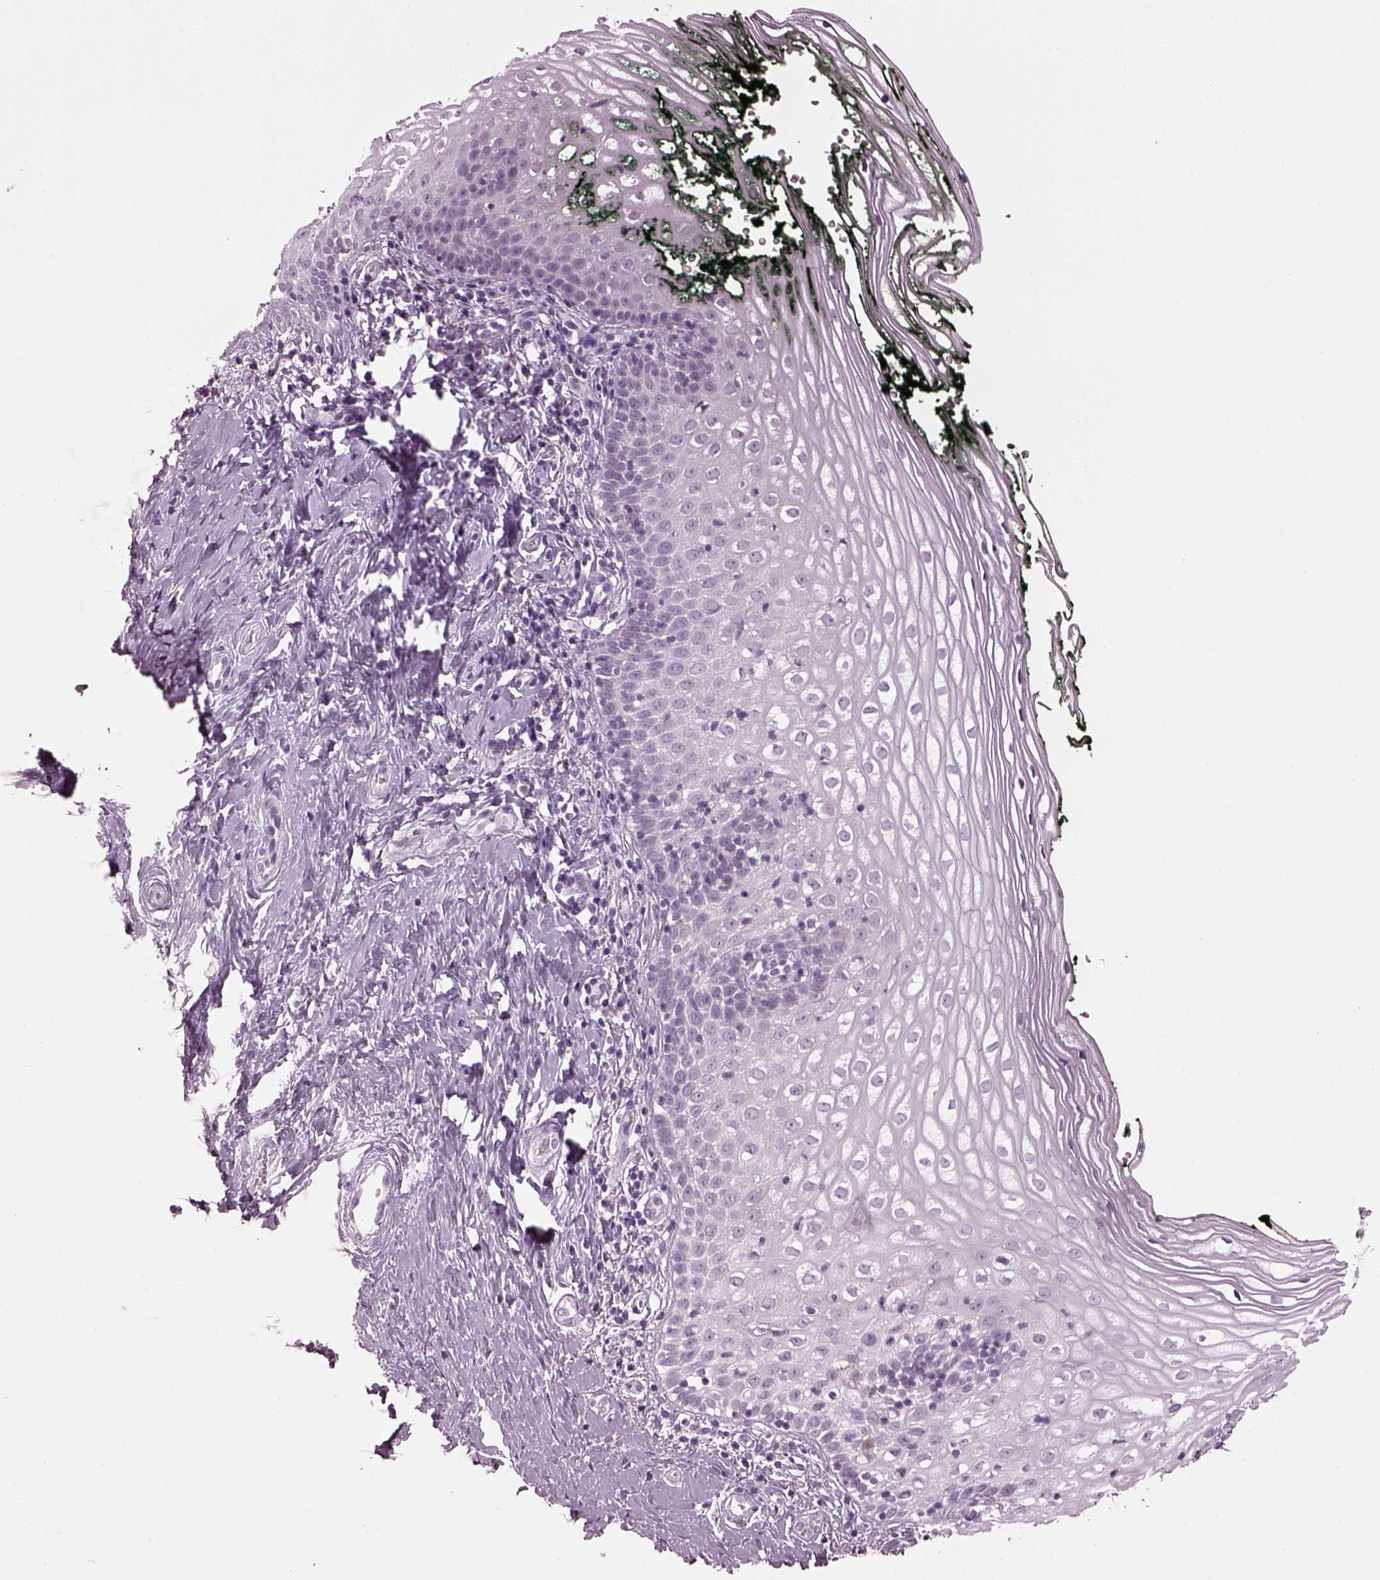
{"staining": {"intensity": "negative", "quantity": "none", "location": "none"}, "tissue": "vagina", "cell_type": "Squamous epithelial cells", "image_type": "normal", "snomed": [{"axis": "morphology", "description": "Normal tissue, NOS"}, {"axis": "topography", "description": "Vagina"}], "caption": "The histopathology image demonstrates no staining of squamous epithelial cells in benign vagina. (DAB (3,3'-diaminobenzidine) immunohistochemistry, high magnification).", "gene": "TMEM231", "patient": {"sex": "female", "age": 47}}